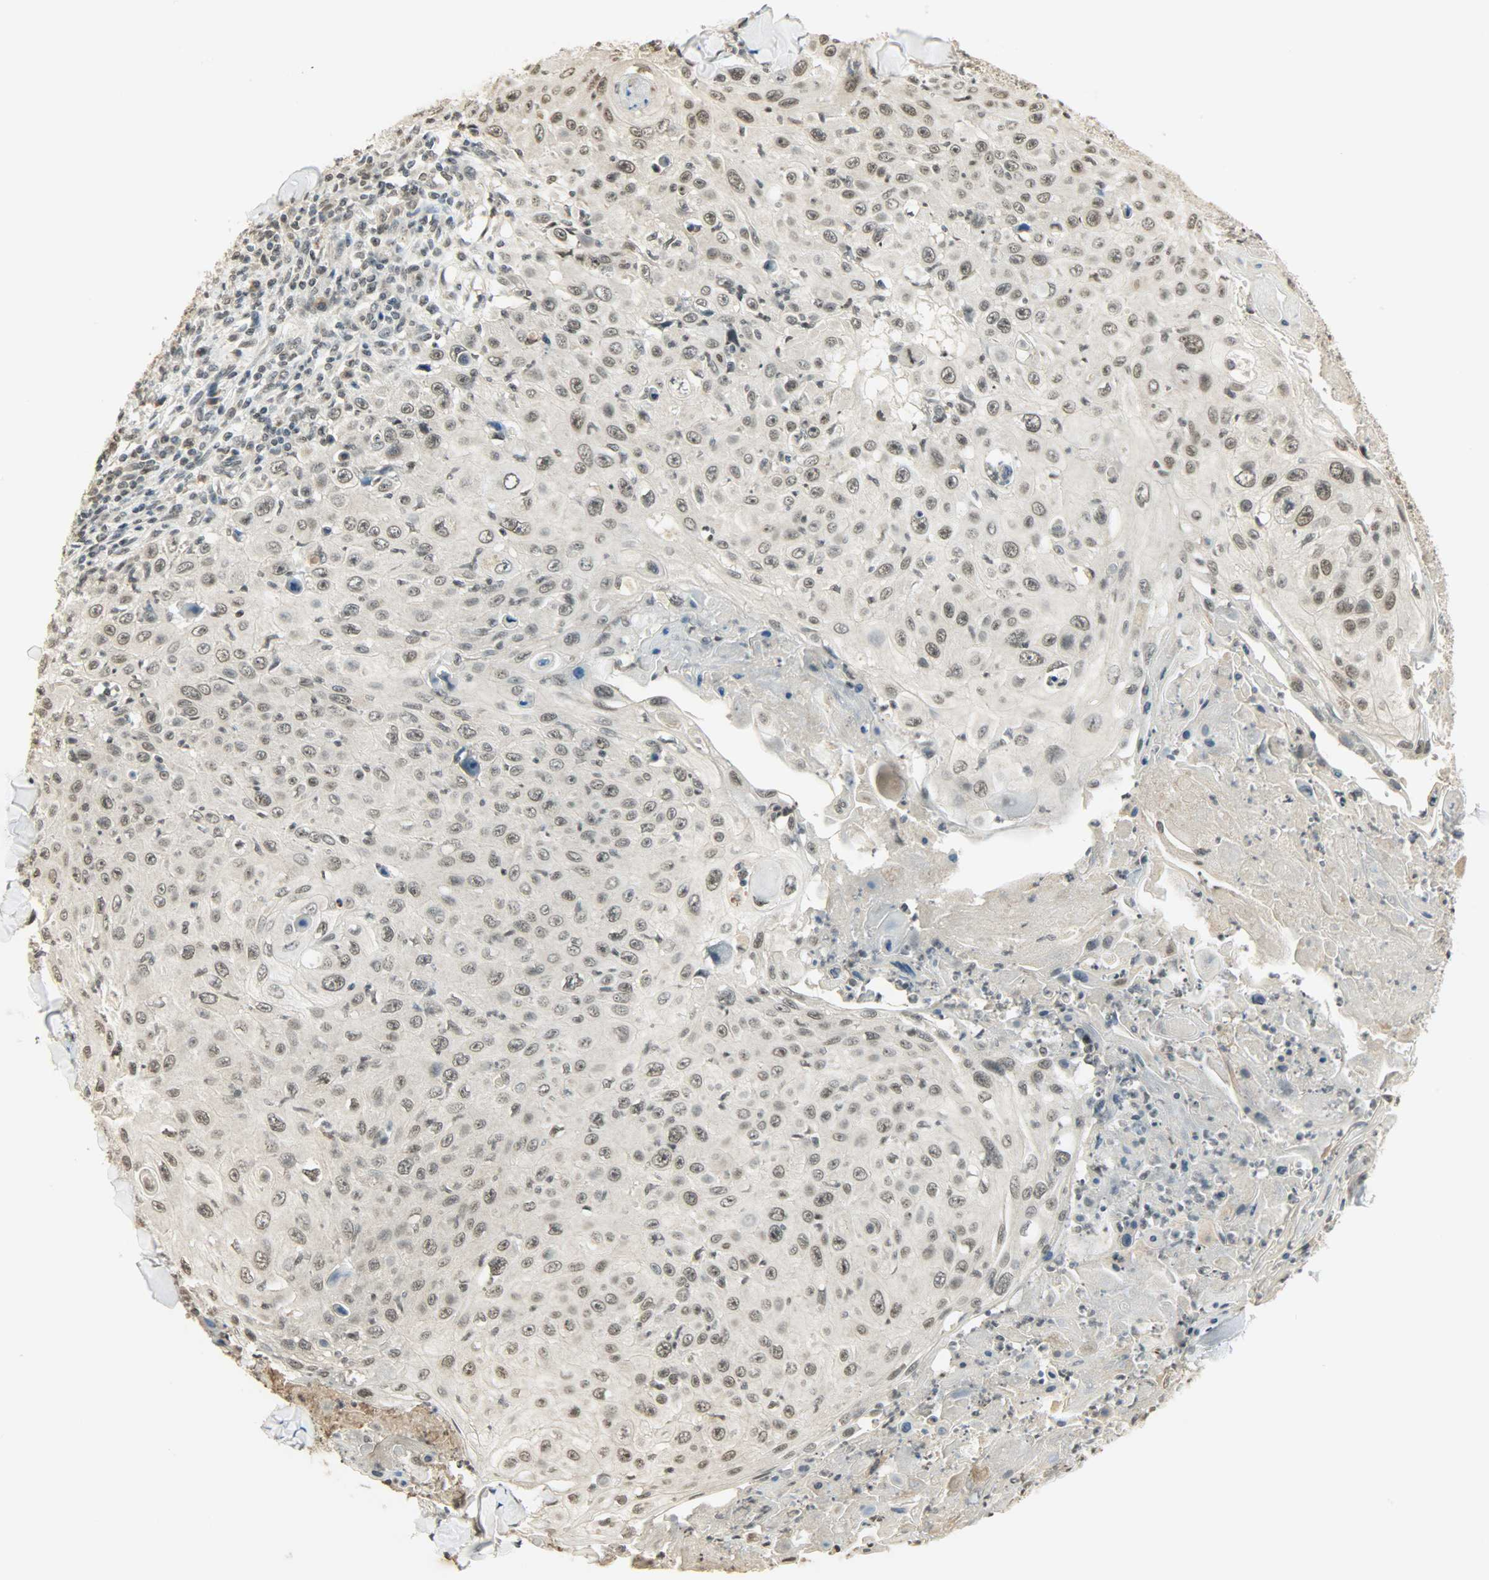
{"staining": {"intensity": "weak", "quantity": "<25%", "location": "nuclear"}, "tissue": "skin cancer", "cell_type": "Tumor cells", "image_type": "cancer", "snomed": [{"axis": "morphology", "description": "Squamous cell carcinoma, NOS"}, {"axis": "topography", "description": "Skin"}], "caption": "Tumor cells show no significant protein positivity in skin cancer.", "gene": "SMARCA5", "patient": {"sex": "male", "age": 86}}